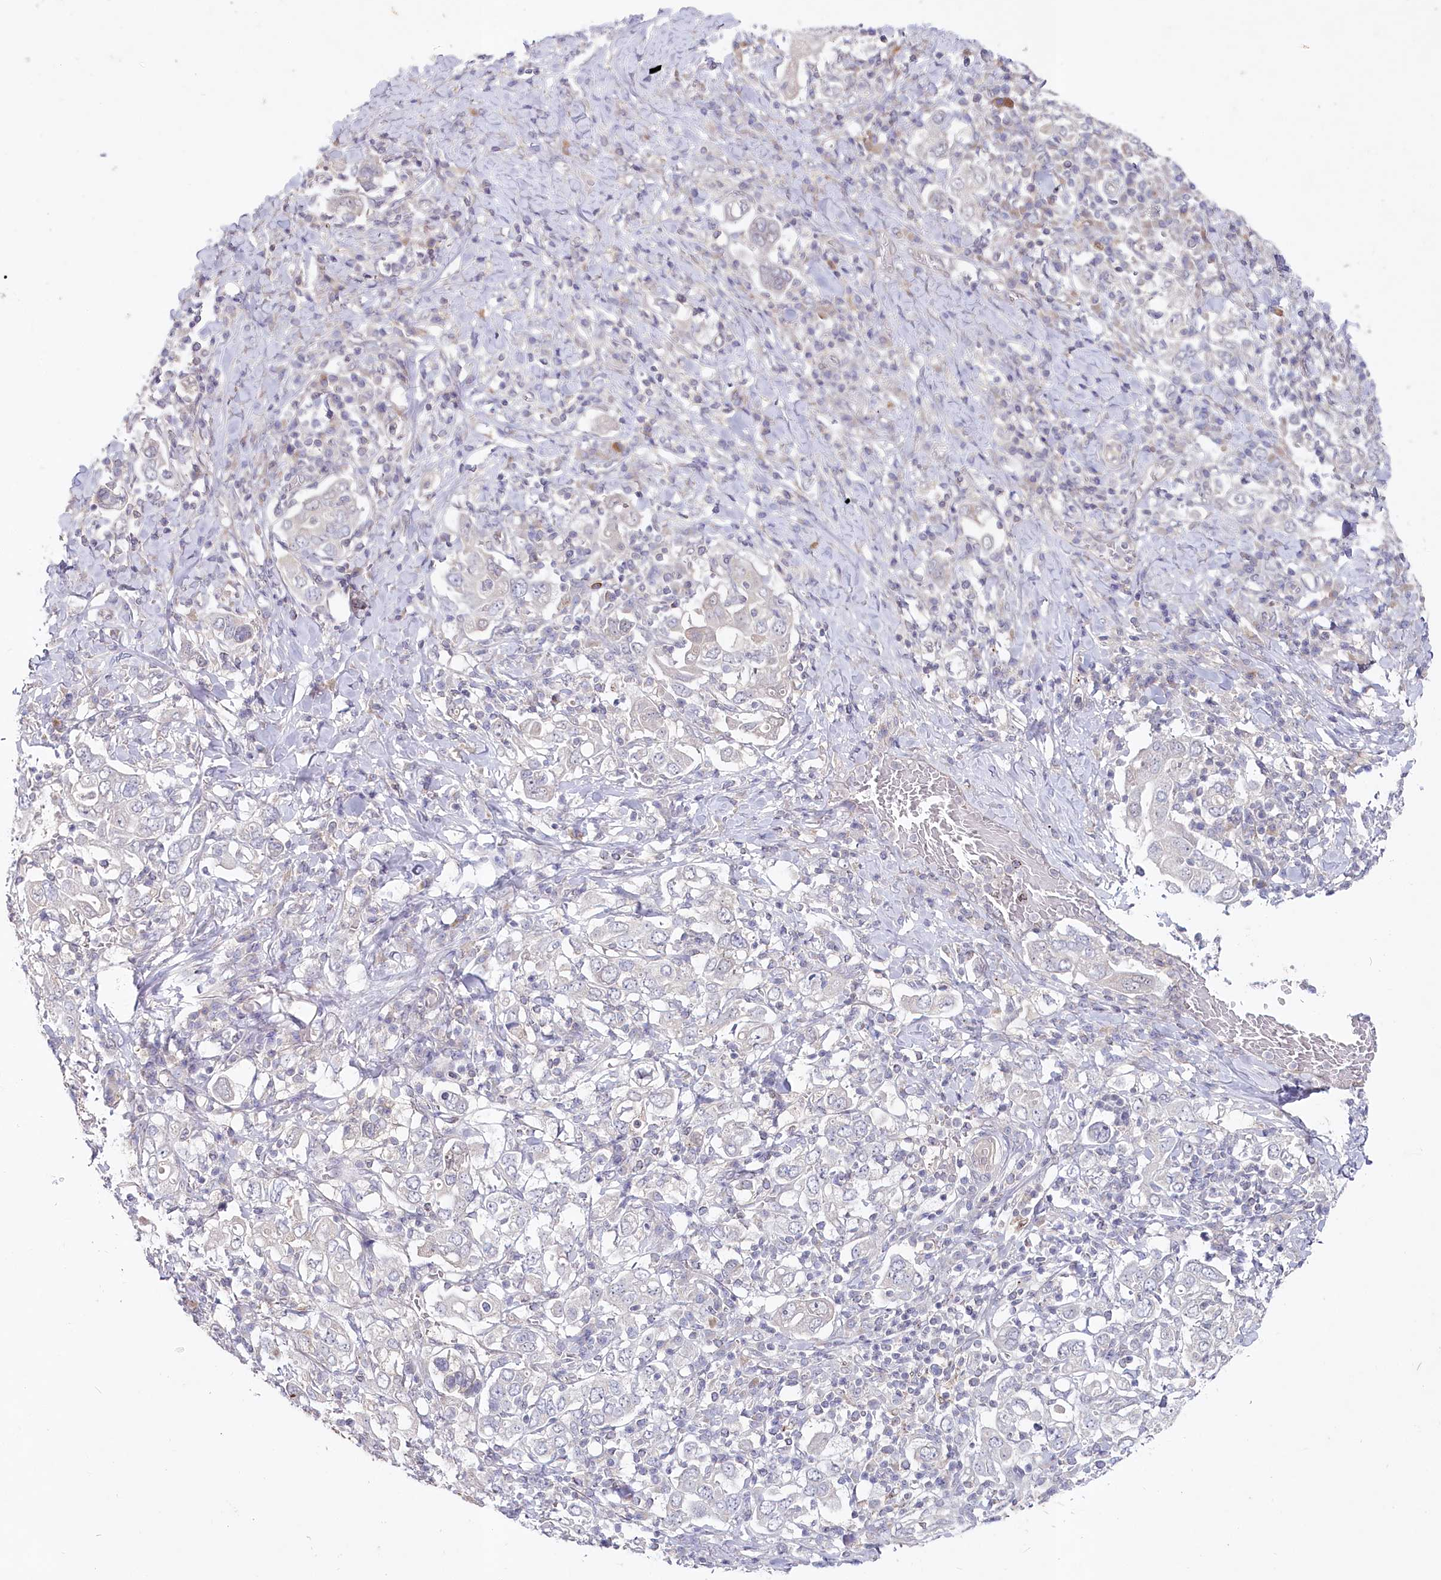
{"staining": {"intensity": "negative", "quantity": "none", "location": "none"}, "tissue": "stomach cancer", "cell_type": "Tumor cells", "image_type": "cancer", "snomed": [{"axis": "morphology", "description": "Adenocarcinoma, NOS"}, {"axis": "topography", "description": "Stomach, upper"}], "caption": "The micrograph shows no staining of tumor cells in stomach adenocarcinoma.", "gene": "AAMDC", "patient": {"sex": "male", "age": 62}}